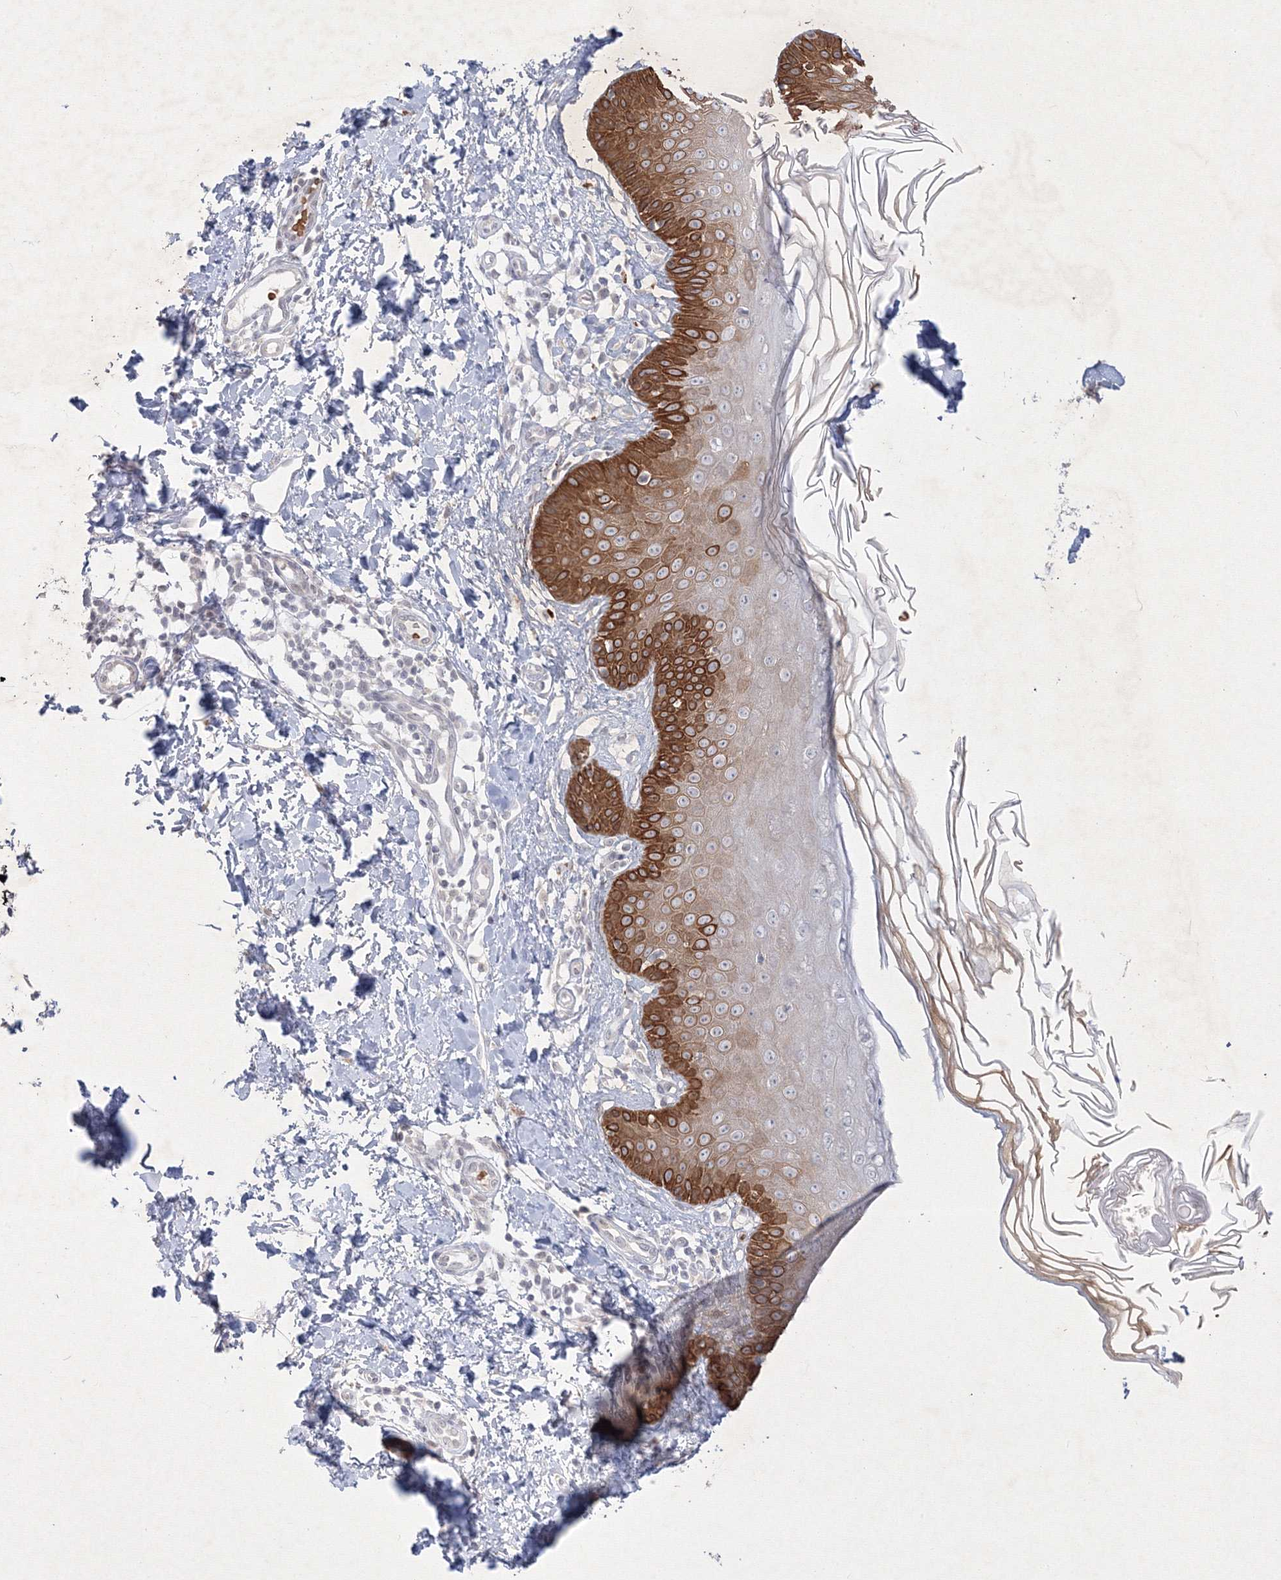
{"staining": {"intensity": "negative", "quantity": "none", "location": "none"}, "tissue": "skin", "cell_type": "Fibroblasts", "image_type": "normal", "snomed": [{"axis": "morphology", "description": "Normal tissue, NOS"}, {"axis": "topography", "description": "Skin"}], "caption": "Human skin stained for a protein using IHC displays no positivity in fibroblasts.", "gene": "NXPE3", "patient": {"sex": "male", "age": 52}}